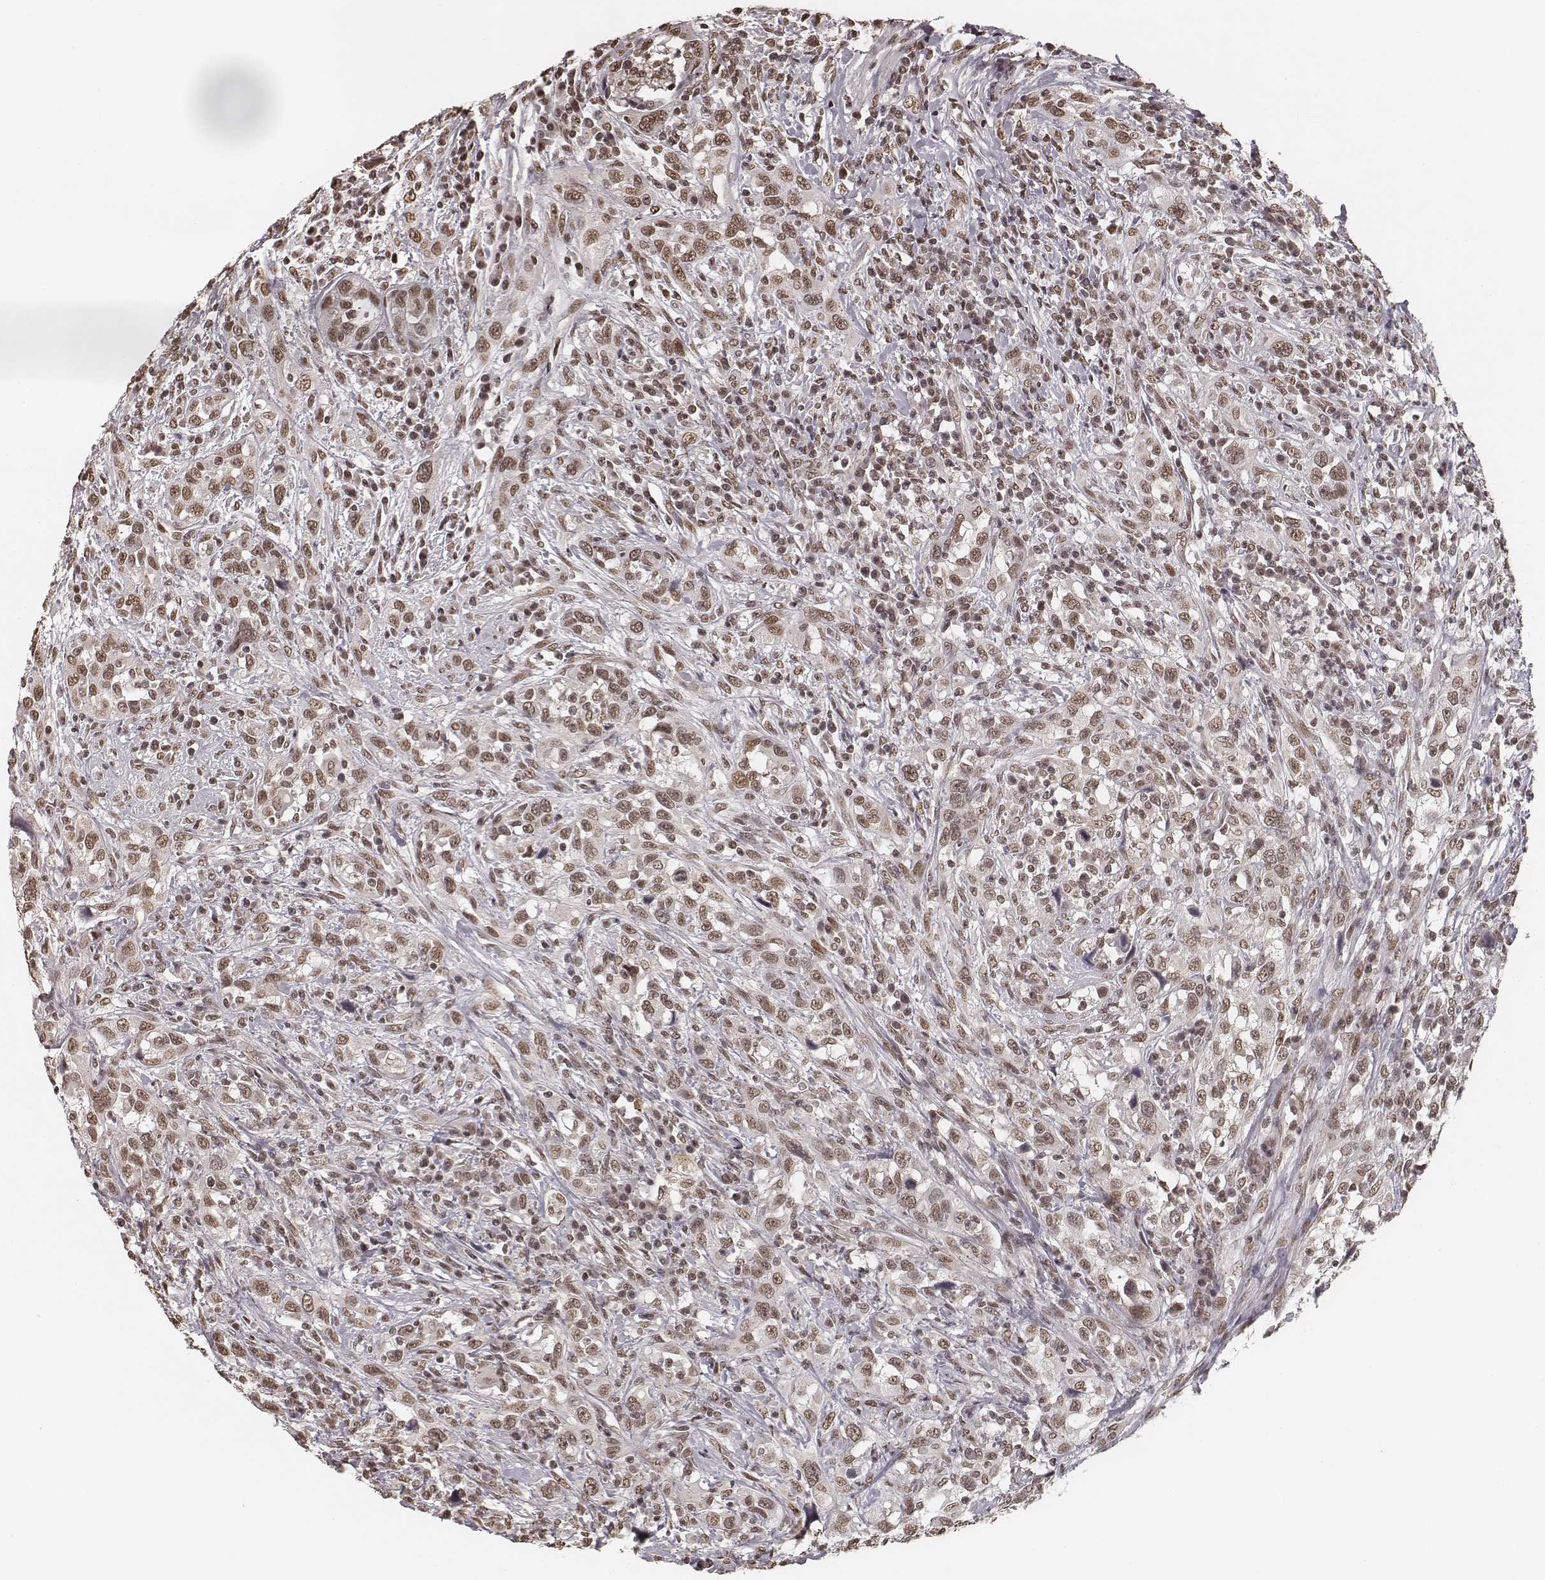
{"staining": {"intensity": "moderate", "quantity": ">75%", "location": "nuclear"}, "tissue": "urothelial cancer", "cell_type": "Tumor cells", "image_type": "cancer", "snomed": [{"axis": "morphology", "description": "Urothelial carcinoma, NOS"}, {"axis": "morphology", "description": "Urothelial carcinoma, High grade"}, {"axis": "topography", "description": "Urinary bladder"}], "caption": "The micrograph displays staining of urothelial cancer, revealing moderate nuclear protein expression (brown color) within tumor cells.", "gene": "HMGA2", "patient": {"sex": "female", "age": 64}}